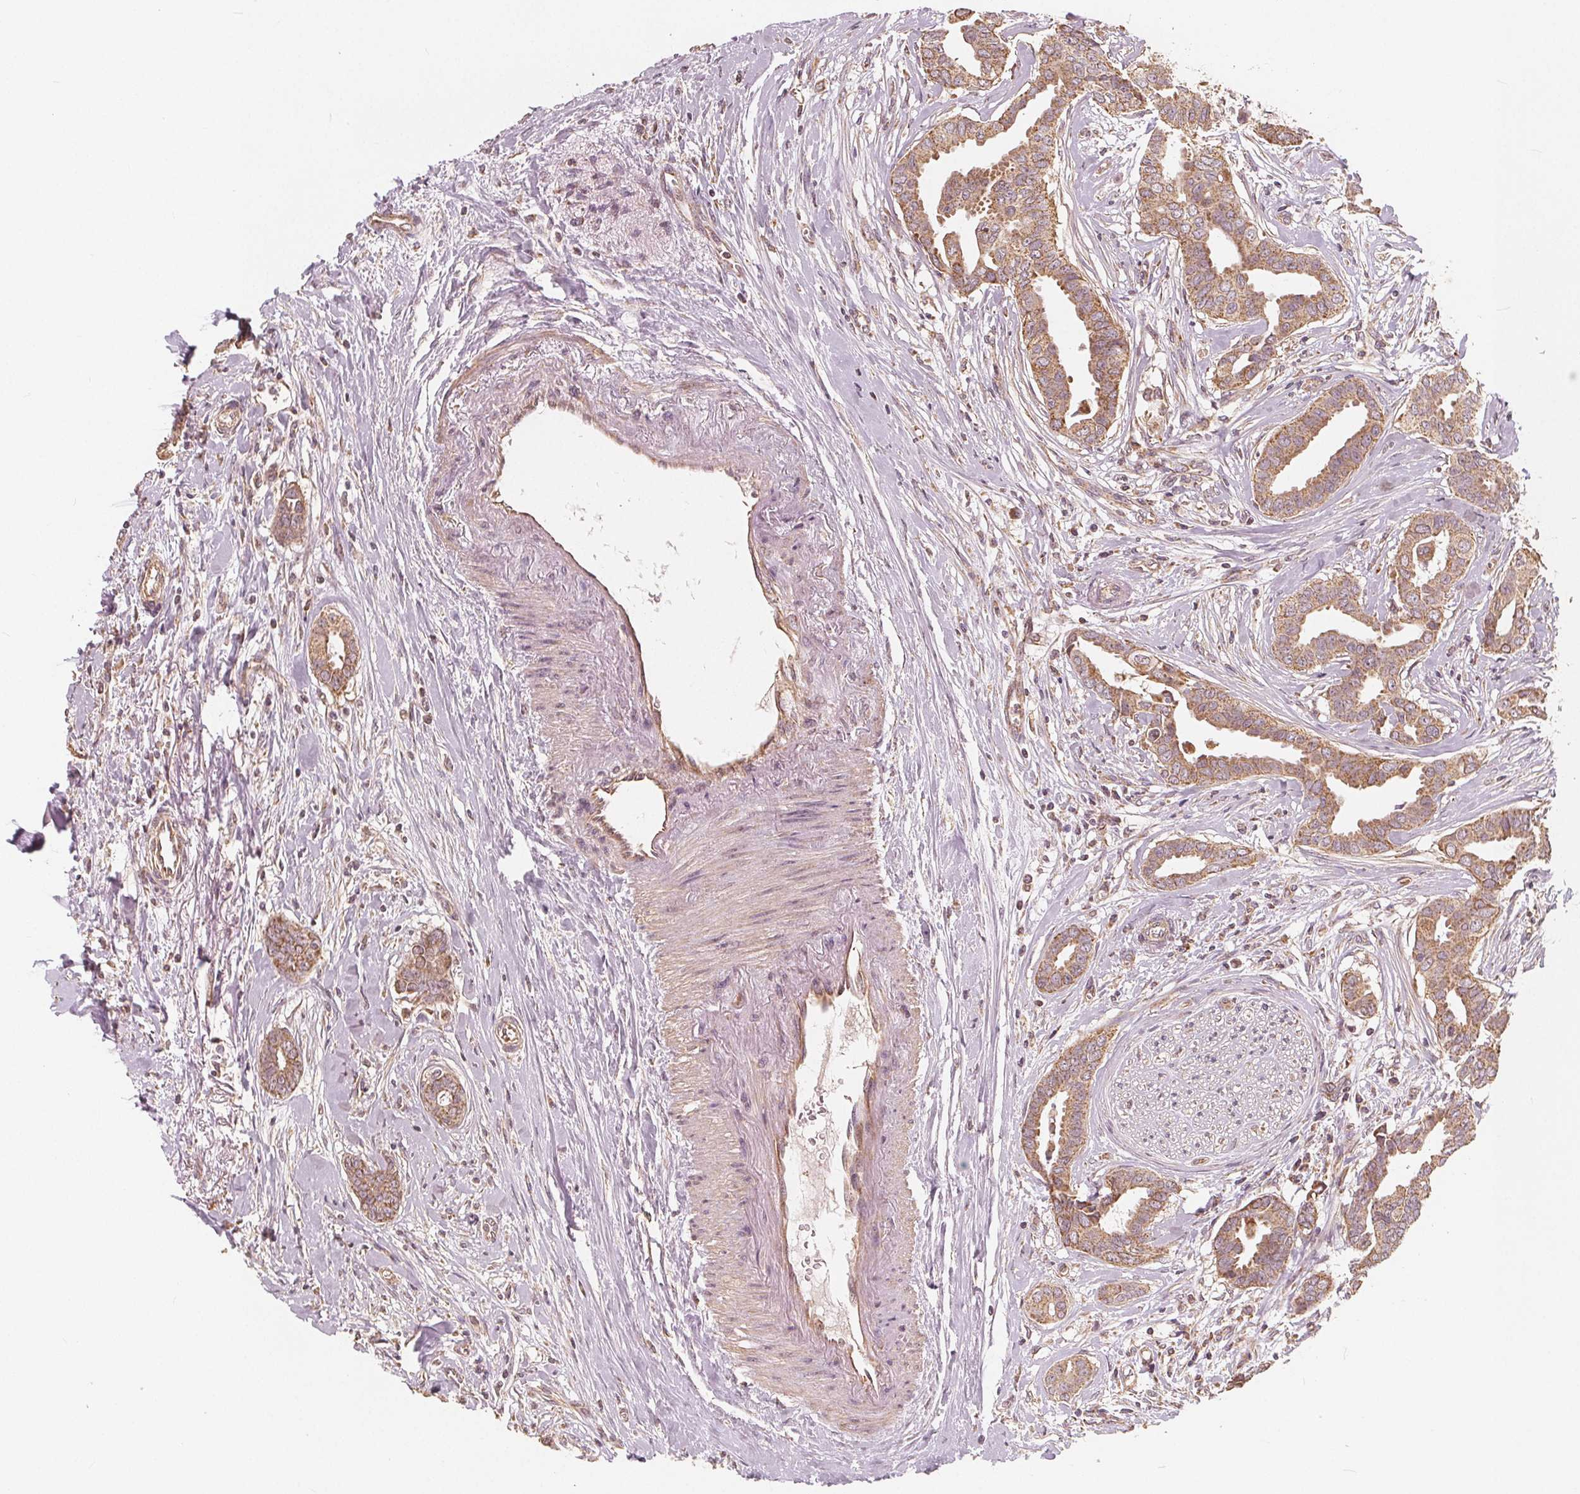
{"staining": {"intensity": "moderate", "quantity": ">75%", "location": "cytoplasmic/membranous"}, "tissue": "breast cancer", "cell_type": "Tumor cells", "image_type": "cancer", "snomed": [{"axis": "morphology", "description": "Duct carcinoma"}, {"axis": "topography", "description": "Breast"}], "caption": "High-power microscopy captured an immunohistochemistry image of invasive ductal carcinoma (breast), revealing moderate cytoplasmic/membranous staining in about >75% of tumor cells.", "gene": "PEX26", "patient": {"sex": "female", "age": 45}}